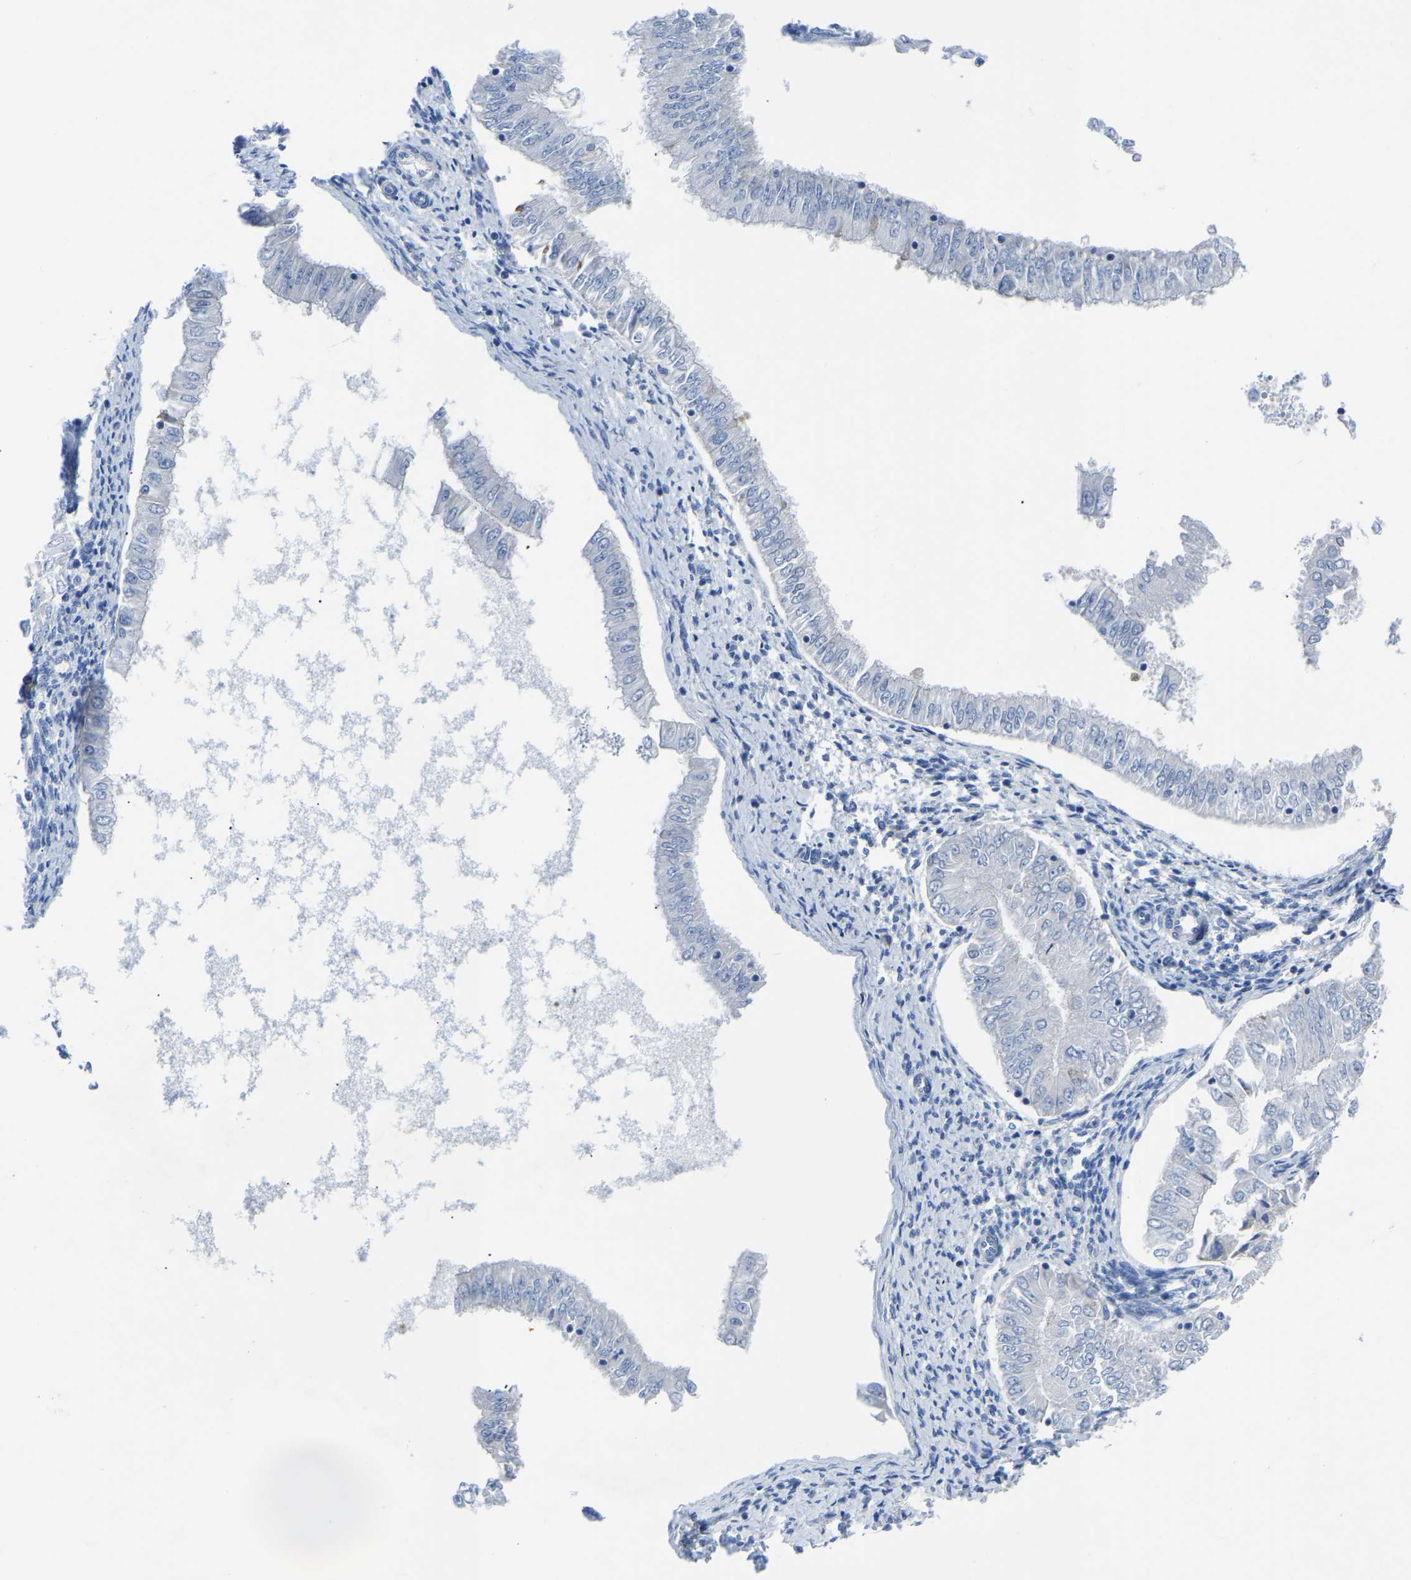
{"staining": {"intensity": "negative", "quantity": "none", "location": "none"}, "tissue": "endometrial cancer", "cell_type": "Tumor cells", "image_type": "cancer", "snomed": [{"axis": "morphology", "description": "Adenocarcinoma, NOS"}, {"axis": "topography", "description": "Endometrium"}], "caption": "IHC histopathology image of human endometrial cancer stained for a protein (brown), which demonstrates no positivity in tumor cells.", "gene": "ETFA", "patient": {"sex": "female", "age": 53}}